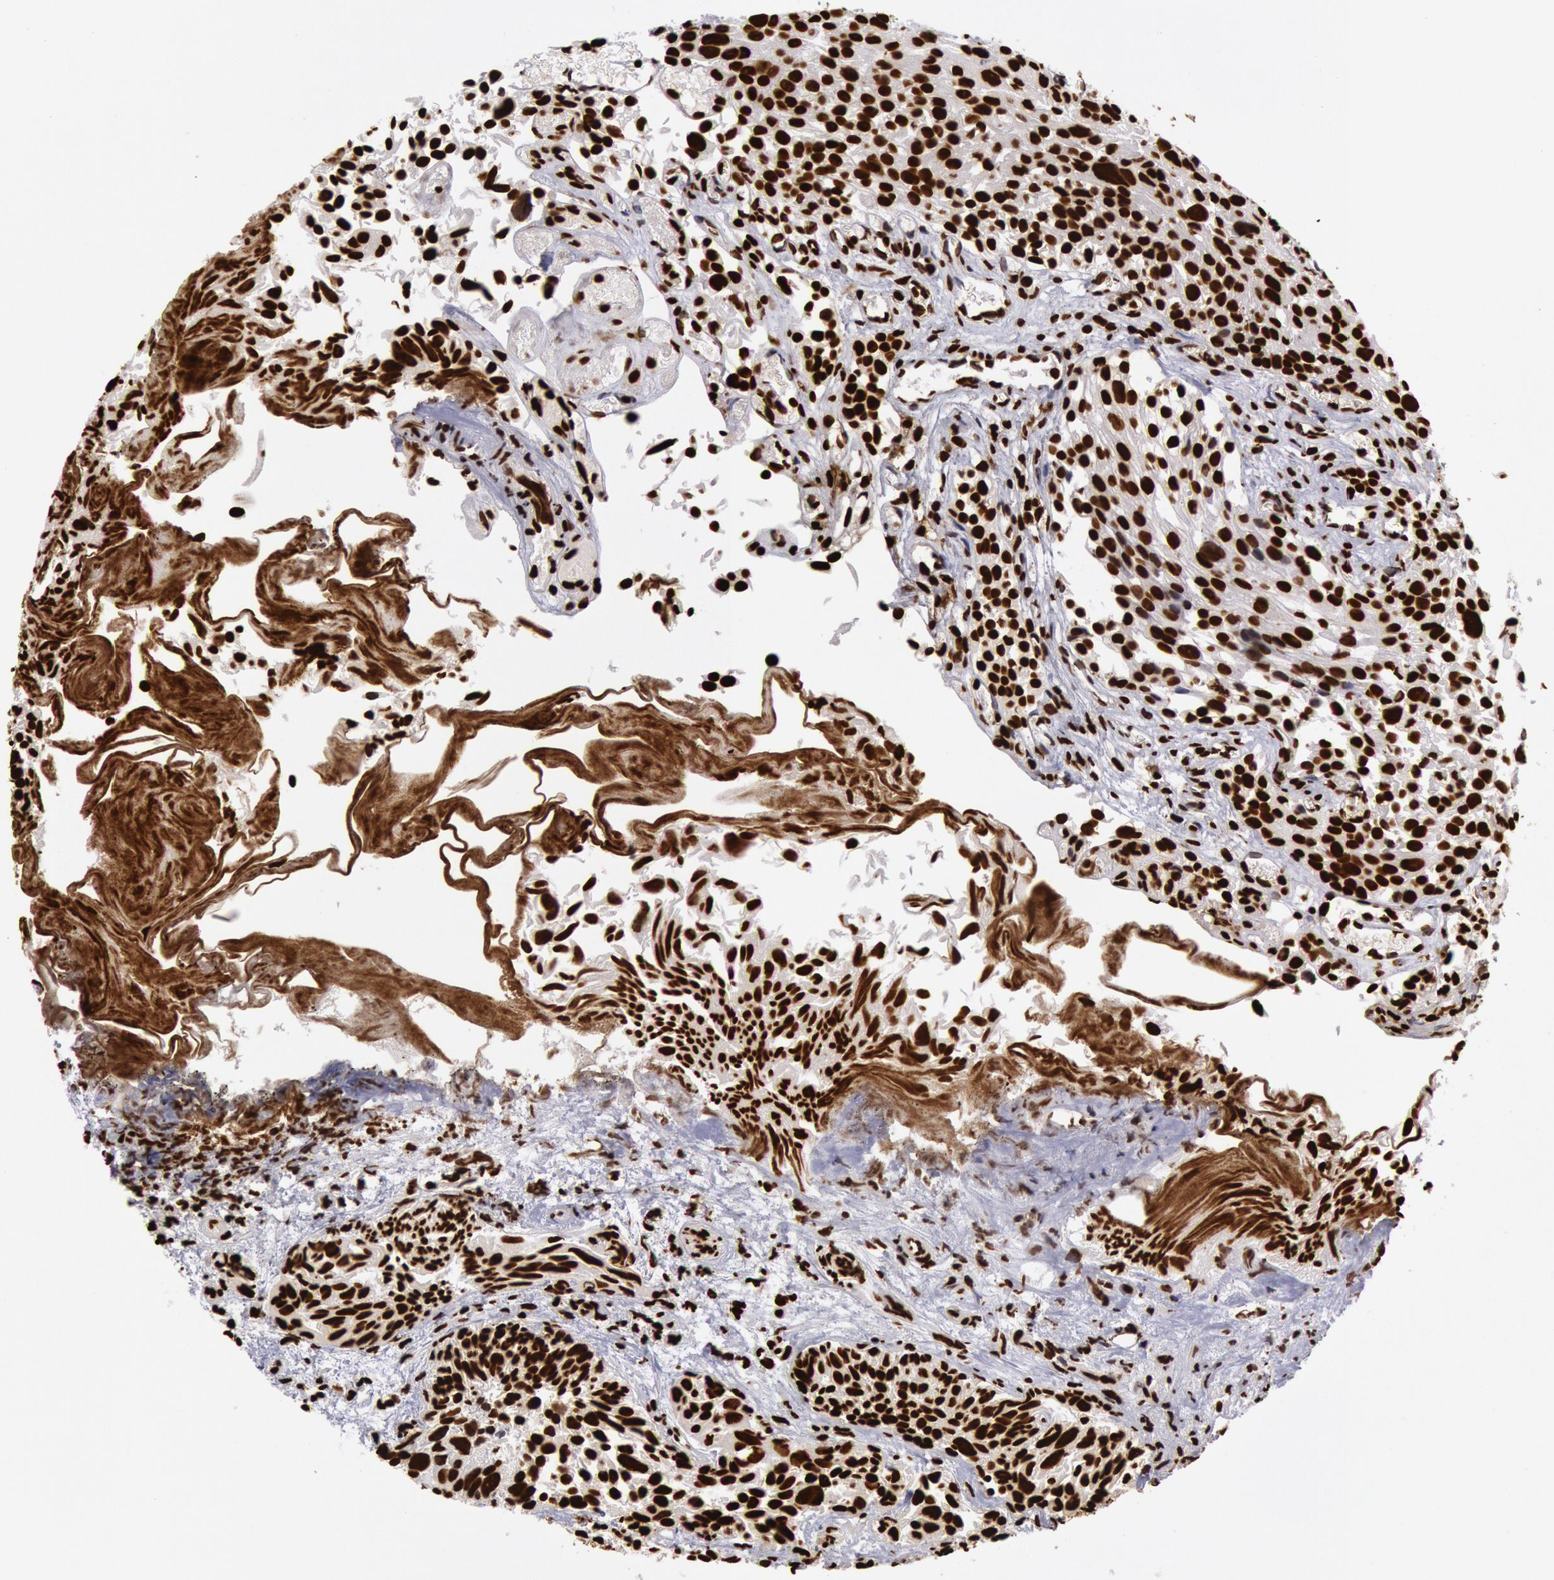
{"staining": {"intensity": "strong", "quantity": ">75%", "location": "nuclear"}, "tissue": "urothelial cancer", "cell_type": "Tumor cells", "image_type": "cancer", "snomed": [{"axis": "morphology", "description": "Urothelial carcinoma, High grade"}, {"axis": "topography", "description": "Urinary bladder"}], "caption": "Immunohistochemistry (DAB) staining of high-grade urothelial carcinoma shows strong nuclear protein positivity in about >75% of tumor cells.", "gene": "H3-4", "patient": {"sex": "female", "age": 78}}